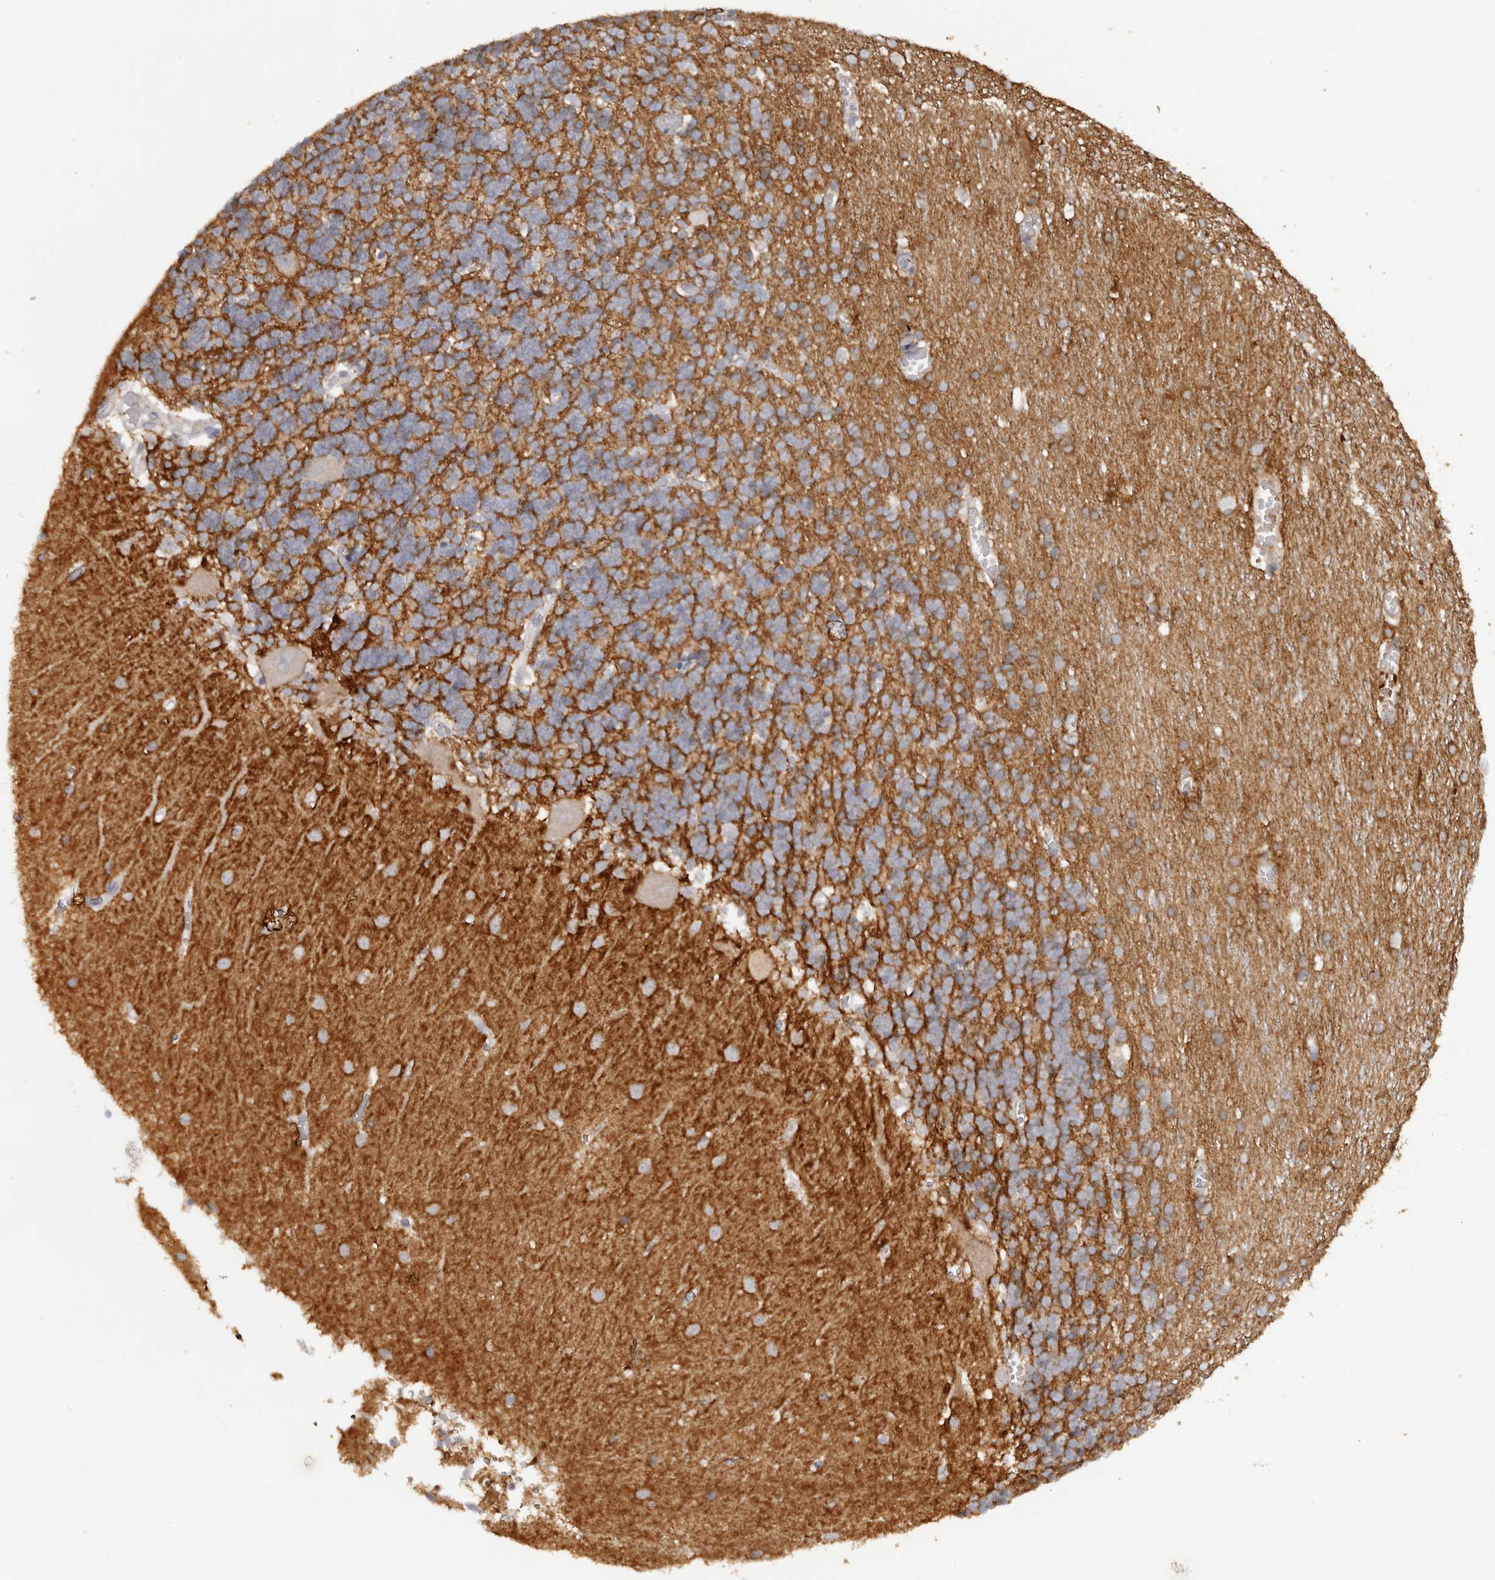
{"staining": {"intensity": "negative", "quantity": "none", "location": "none"}, "tissue": "cerebellum", "cell_type": "Cells in granular layer", "image_type": "normal", "snomed": [{"axis": "morphology", "description": "Normal tissue, NOS"}, {"axis": "topography", "description": "Cerebellum"}], "caption": "Protein analysis of normal cerebellum demonstrates no significant positivity in cells in granular layer.", "gene": "TNR", "patient": {"sex": "male", "age": 37}}